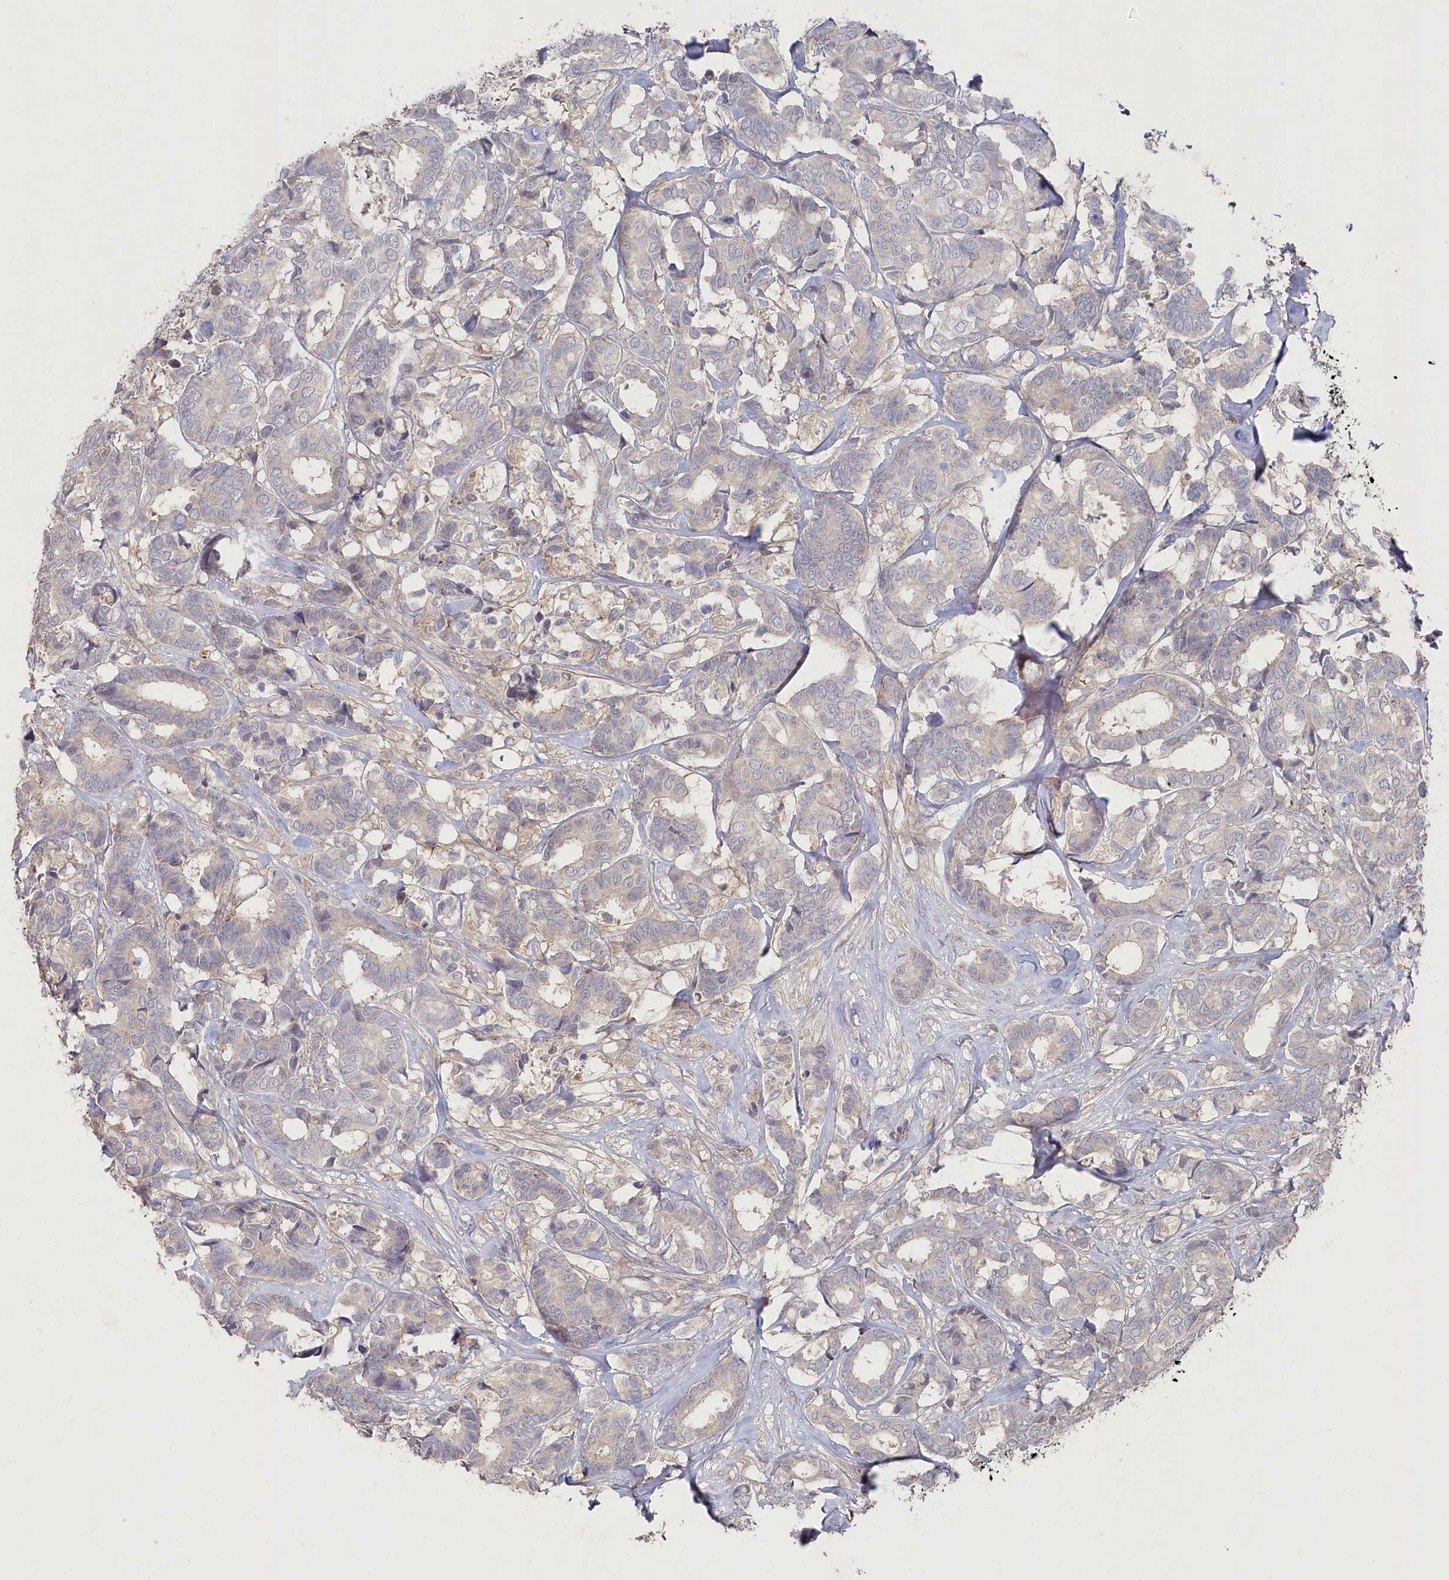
{"staining": {"intensity": "negative", "quantity": "none", "location": "none"}, "tissue": "breast cancer", "cell_type": "Tumor cells", "image_type": "cancer", "snomed": [{"axis": "morphology", "description": "Duct carcinoma"}, {"axis": "topography", "description": "Breast"}], "caption": "Tumor cells show no significant expression in breast cancer (intraductal carcinoma).", "gene": "TGFBRAP1", "patient": {"sex": "female", "age": 87}}